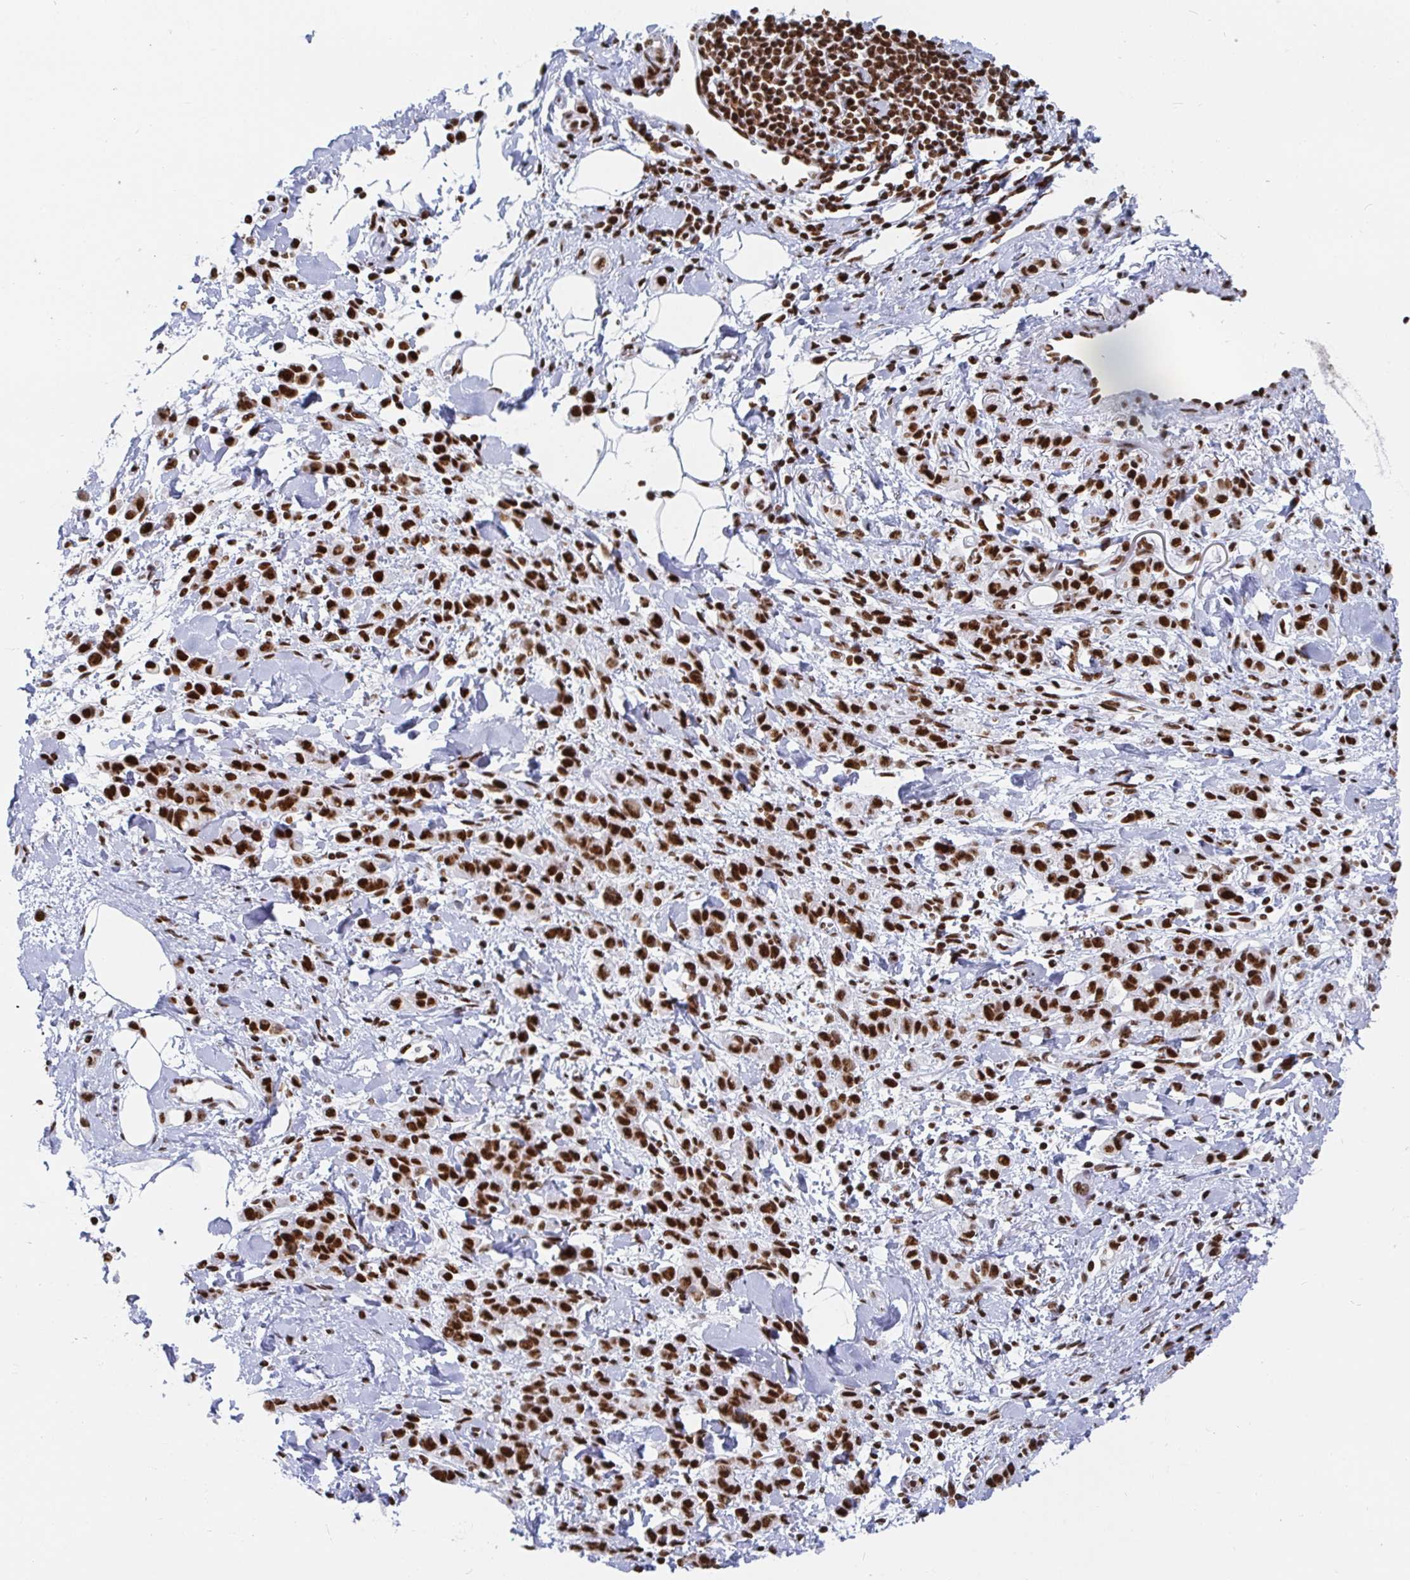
{"staining": {"intensity": "strong", "quantity": ">75%", "location": "nuclear"}, "tissue": "stomach cancer", "cell_type": "Tumor cells", "image_type": "cancer", "snomed": [{"axis": "morphology", "description": "Adenocarcinoma, NOS"}, {"axis": "topography", "description": "Stomach"}], "caption": "A photomicrograph of human stomach adenocarcinoma stained for a protein exhibits strong nuclear brown staining in tumor cells.", "gene": "EWSR1", "patient": {"sex": "male", "age": 77}}